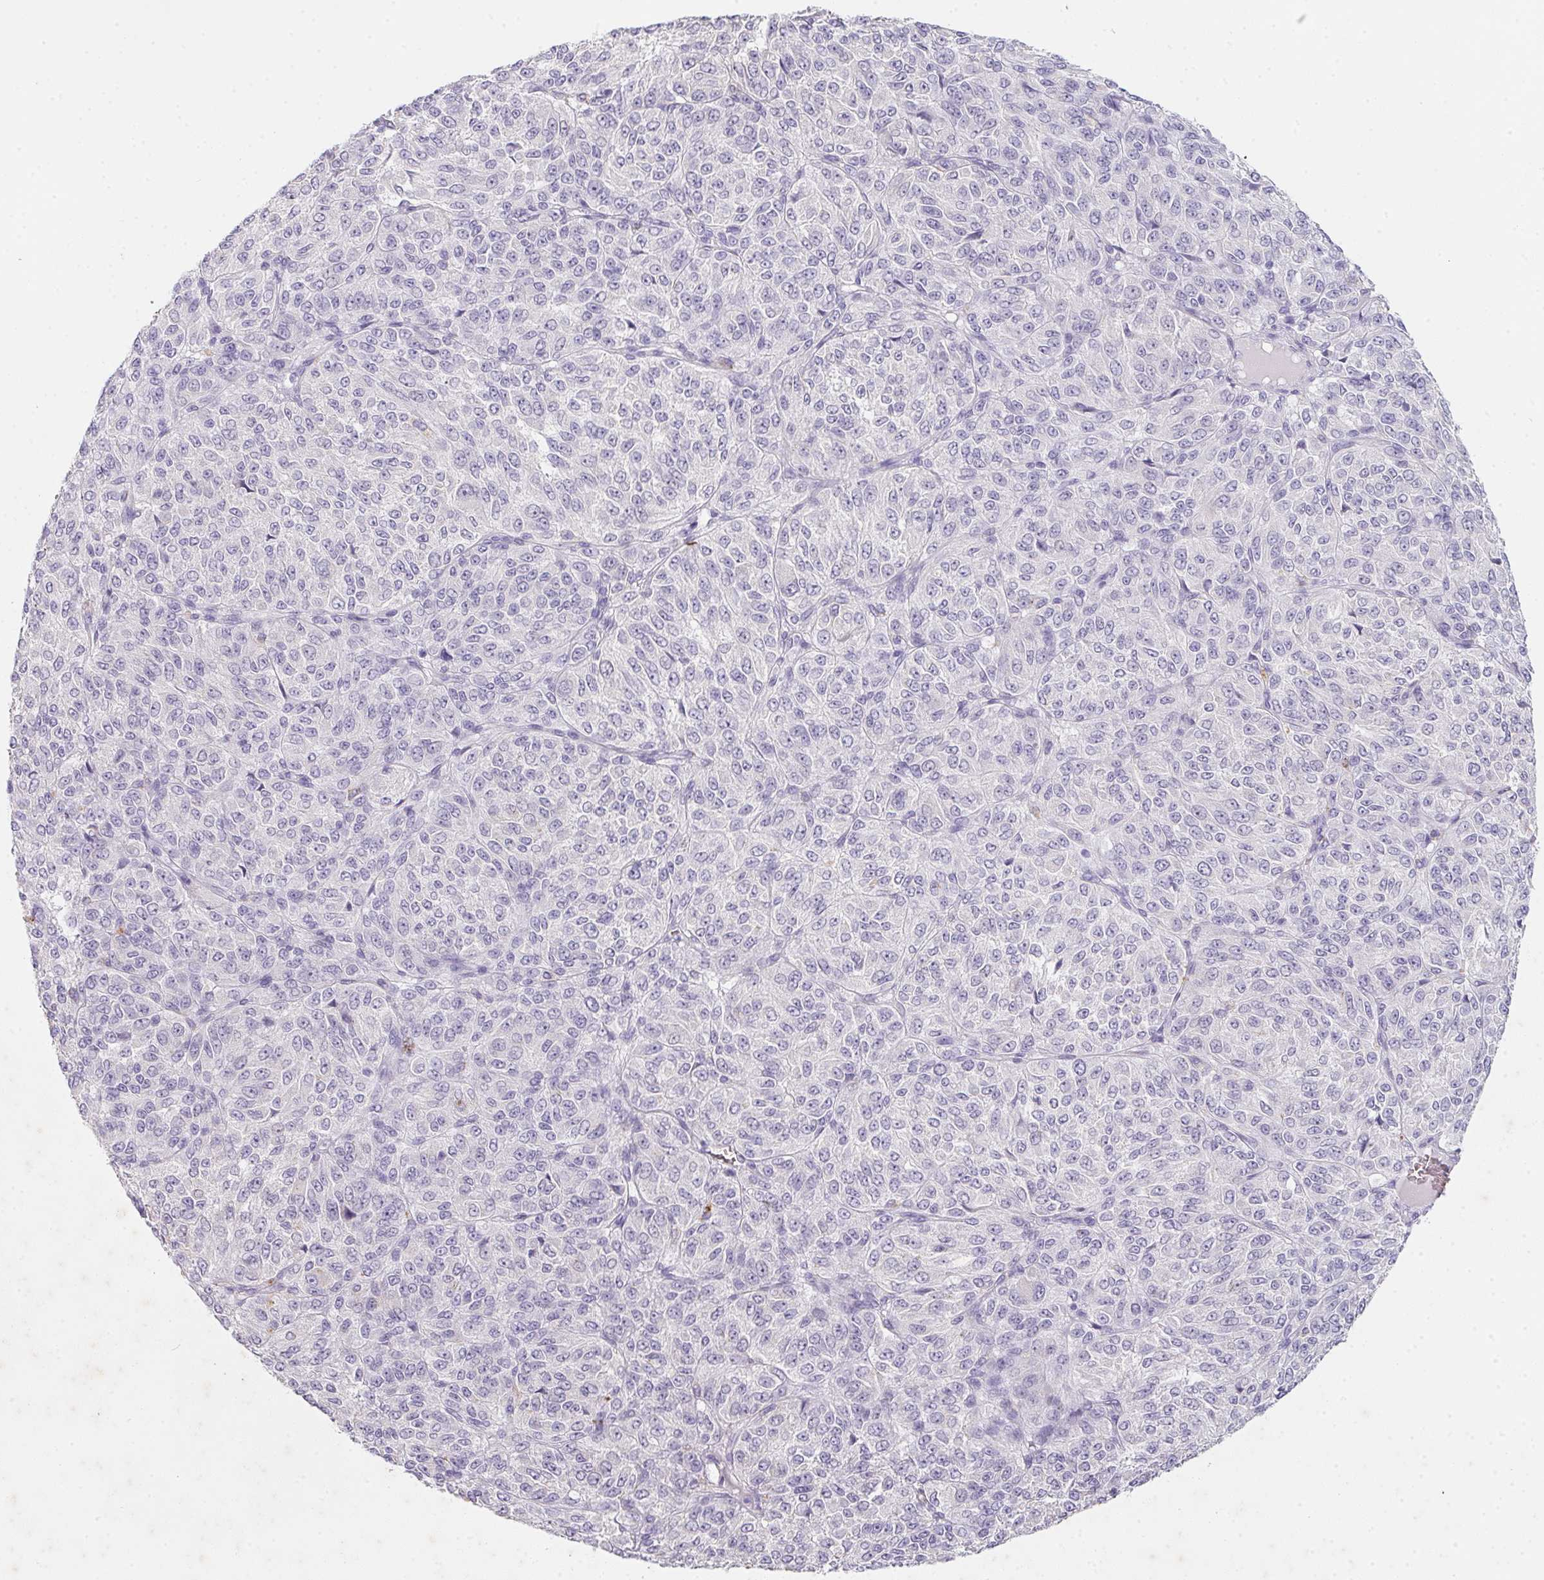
{"staining": {"intensity": "negative", "quantity": "none", "location": "none"}, "tissue": "melanoma", "cell_type": "Tumor cells", "image_type": "cancer", "snomed": [{"axis": "morphology", "description": "Malignant melanoma, Metastatic site"}, {"axis": "topography", "description": "Brain"}], "caption": "This is an immunohistochemistry micrograph of human melanoma. There is no staining in tumor cells.", "gene": "DCD", "patient": {"sex": "female", "age": 56}}